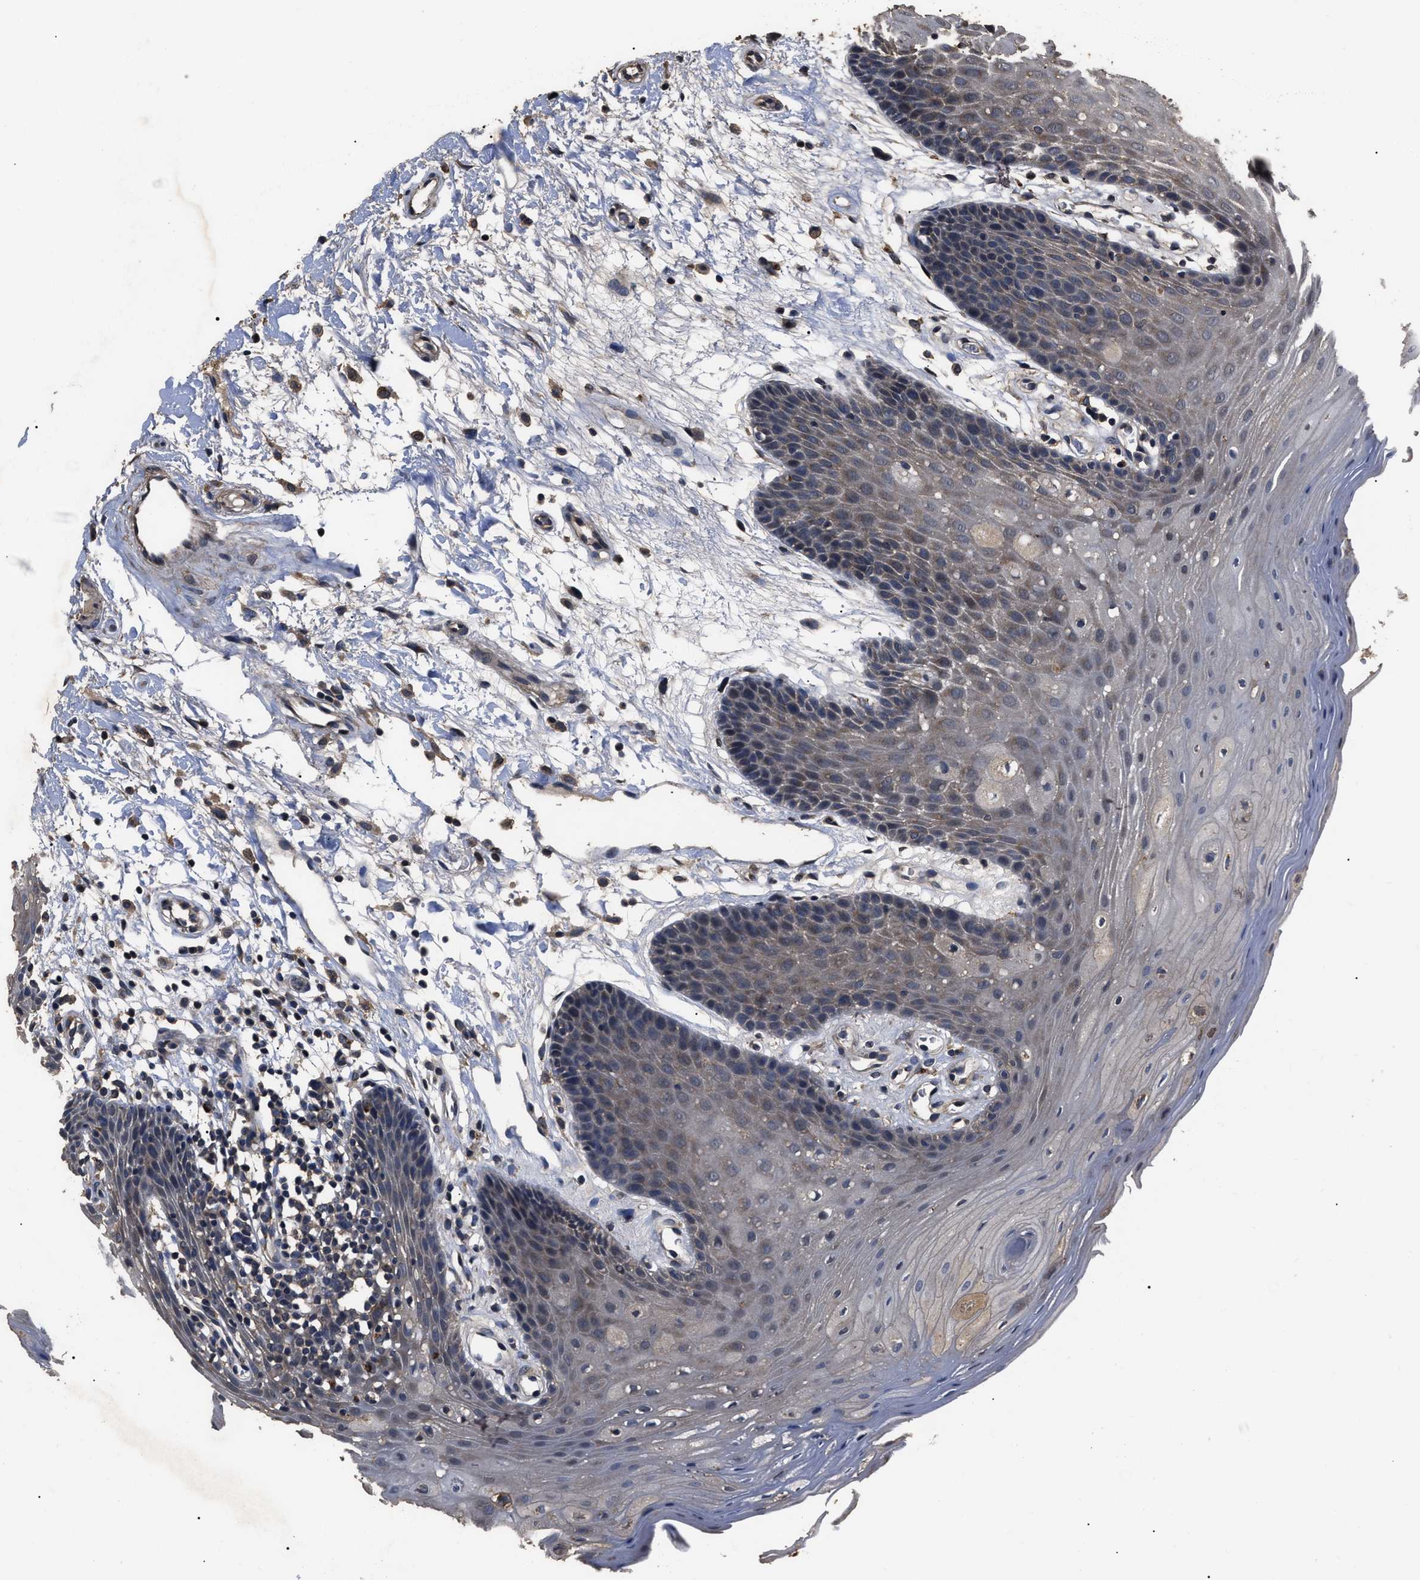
{"staining": {"intensity": "weak", "quantity": "25%-75%", "location": "cytoplasmic/membranous"}, "tissue": "oral mucosa", "cell_type": "Squamous epithelial cells", "image_type": "normal", "snomed": [{"axis": "morphology", "description": "Normal tissue, NOS"}, {"axis": "morphology", "description": "Squamous cell carcinoma, NOS"}, {"axis": "topography", "description": "Oral tissue"}, {"axis": "topography", "description": "Head-Neck"}], "caption": "Protein expression analysis of benign human oral mucosa reveals weak cytoplasmic/membranous positivity in about 25%-75% of squamous epithelial cells. Using DAB (brown) and hematoxylin (blue) stains, captured at high magnification using brightfield microscopy.", "gene": "RNF216", "patient": {"sex": "male", "age": 71}}